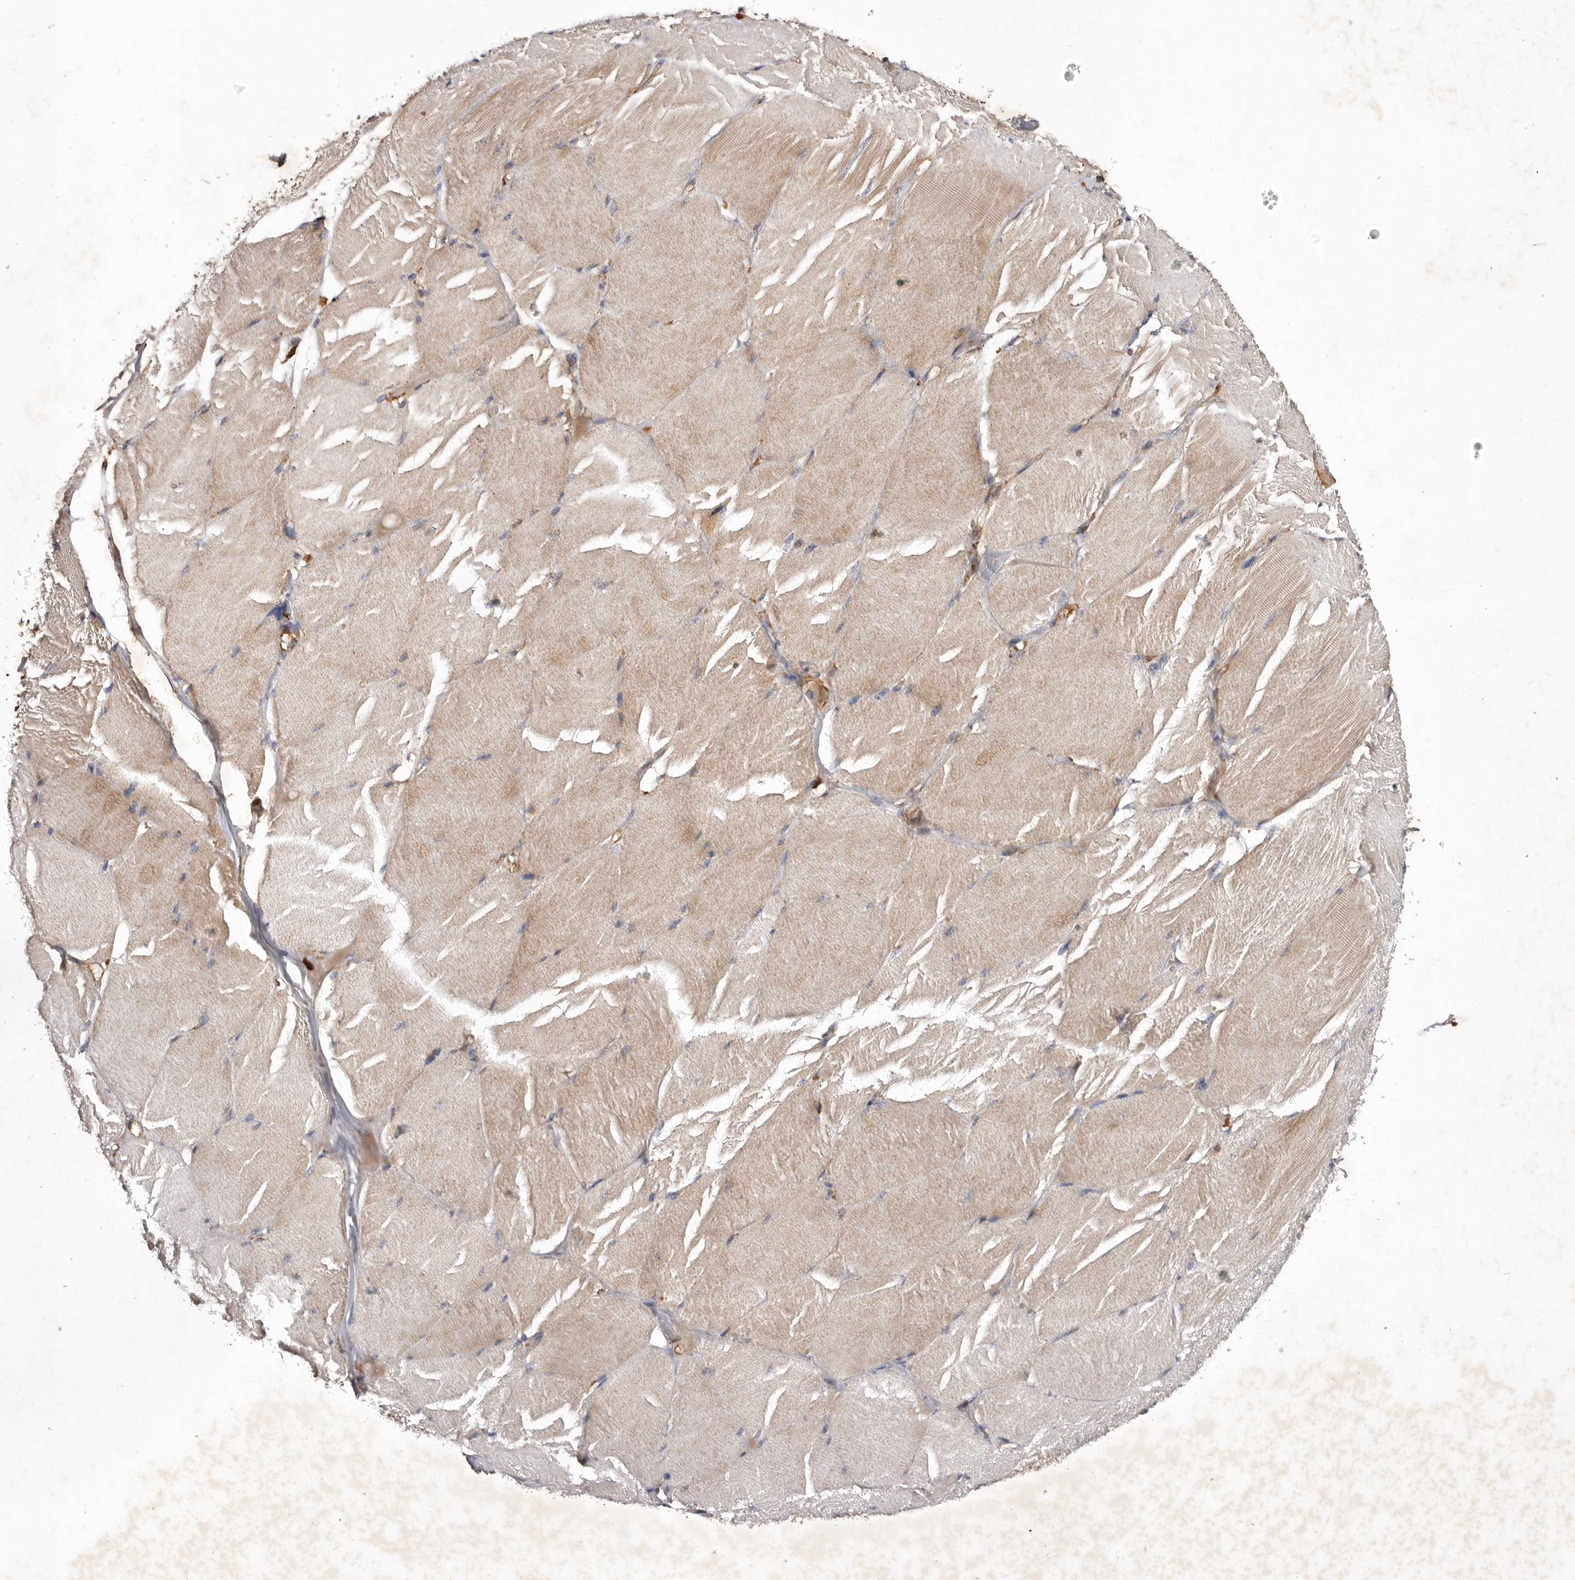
{"staining": {"intensity": "moderate", "quantity": "25%-75%", "location": "cytoplasmic/membranous"}, "tissue": "skeletal muscle", "cell_type": "Myocytes", "image_type": "normal", "snomed": [{"axis": "morphology", "description": "Normal tissue, NOS"}, {"axis": "topography", "description": "Skin"}, {"axis": "topography", "description": "Skeletal muscle"}], "caption": "Immunohistochemistry staining of normal skeletal muscle, which demonstrates medium levels of moderate cytoplasmic/membranous positivity in about 25%-75% of myocytes indicating moderate cytoplasmic/membranous protein expression. The staining was performed using DAB (3,3'-diaminobenzidine) (brown) for protein detection and nuclei were counterstained in hematoxylin (blue).", "gene": "COQ8B", "patient": {"sex": "male", "age": 83}}